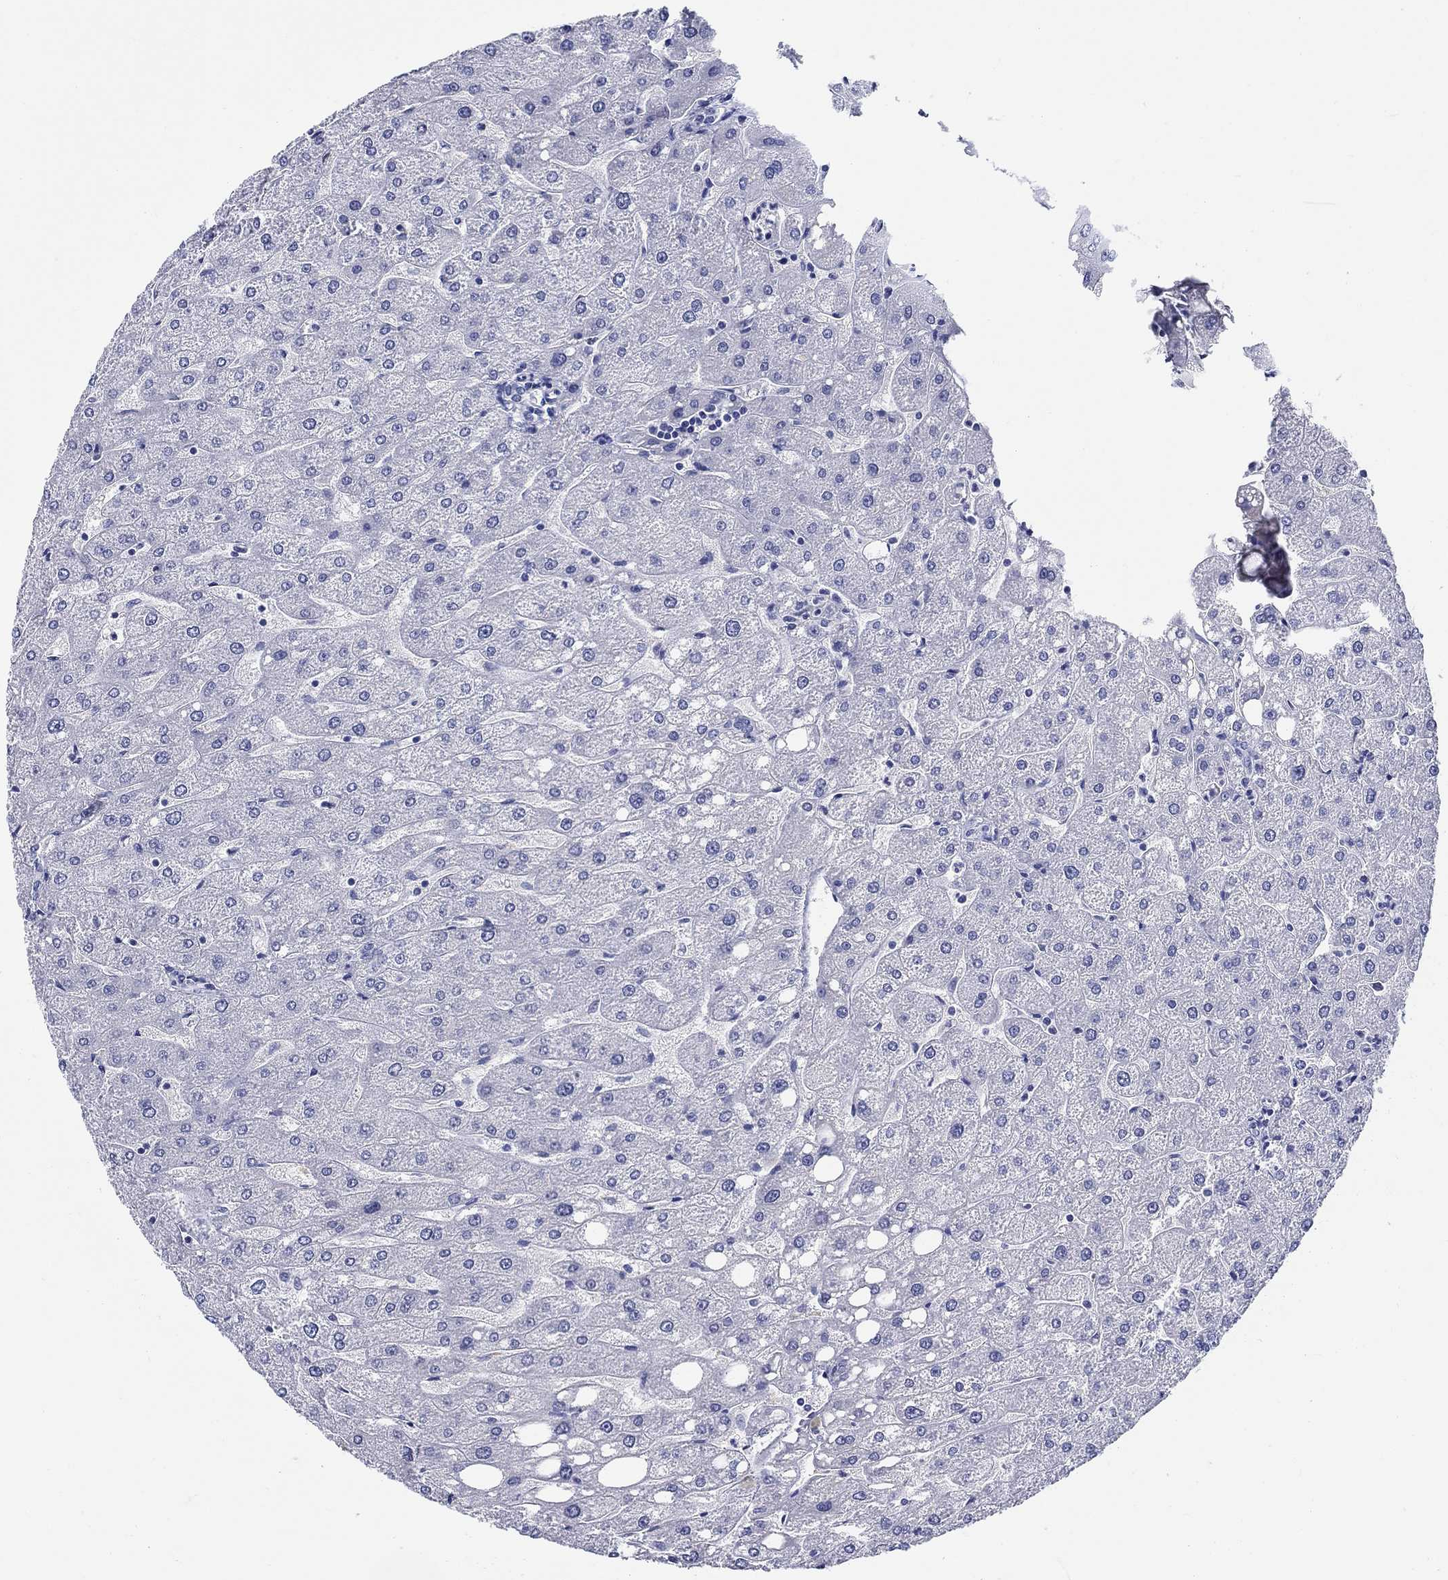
{"staining": {"intensity": "negative", "quantity": "none", "location": "none"}, "tissue": "liver", "cell_type": "Cholangiocytes", "image_type": "normal", "snomed": [{"axis": "morphology", "description": "Normal tissue, NOS"}, {"axis": "topography", "description": "Liver"}], "caption": "Benign liver was stained to show a protein in brown. There is no significant positivity in cholangiocytes.", "gene": "CRYGS", "patient": {"sex": "male", "age": 67}}